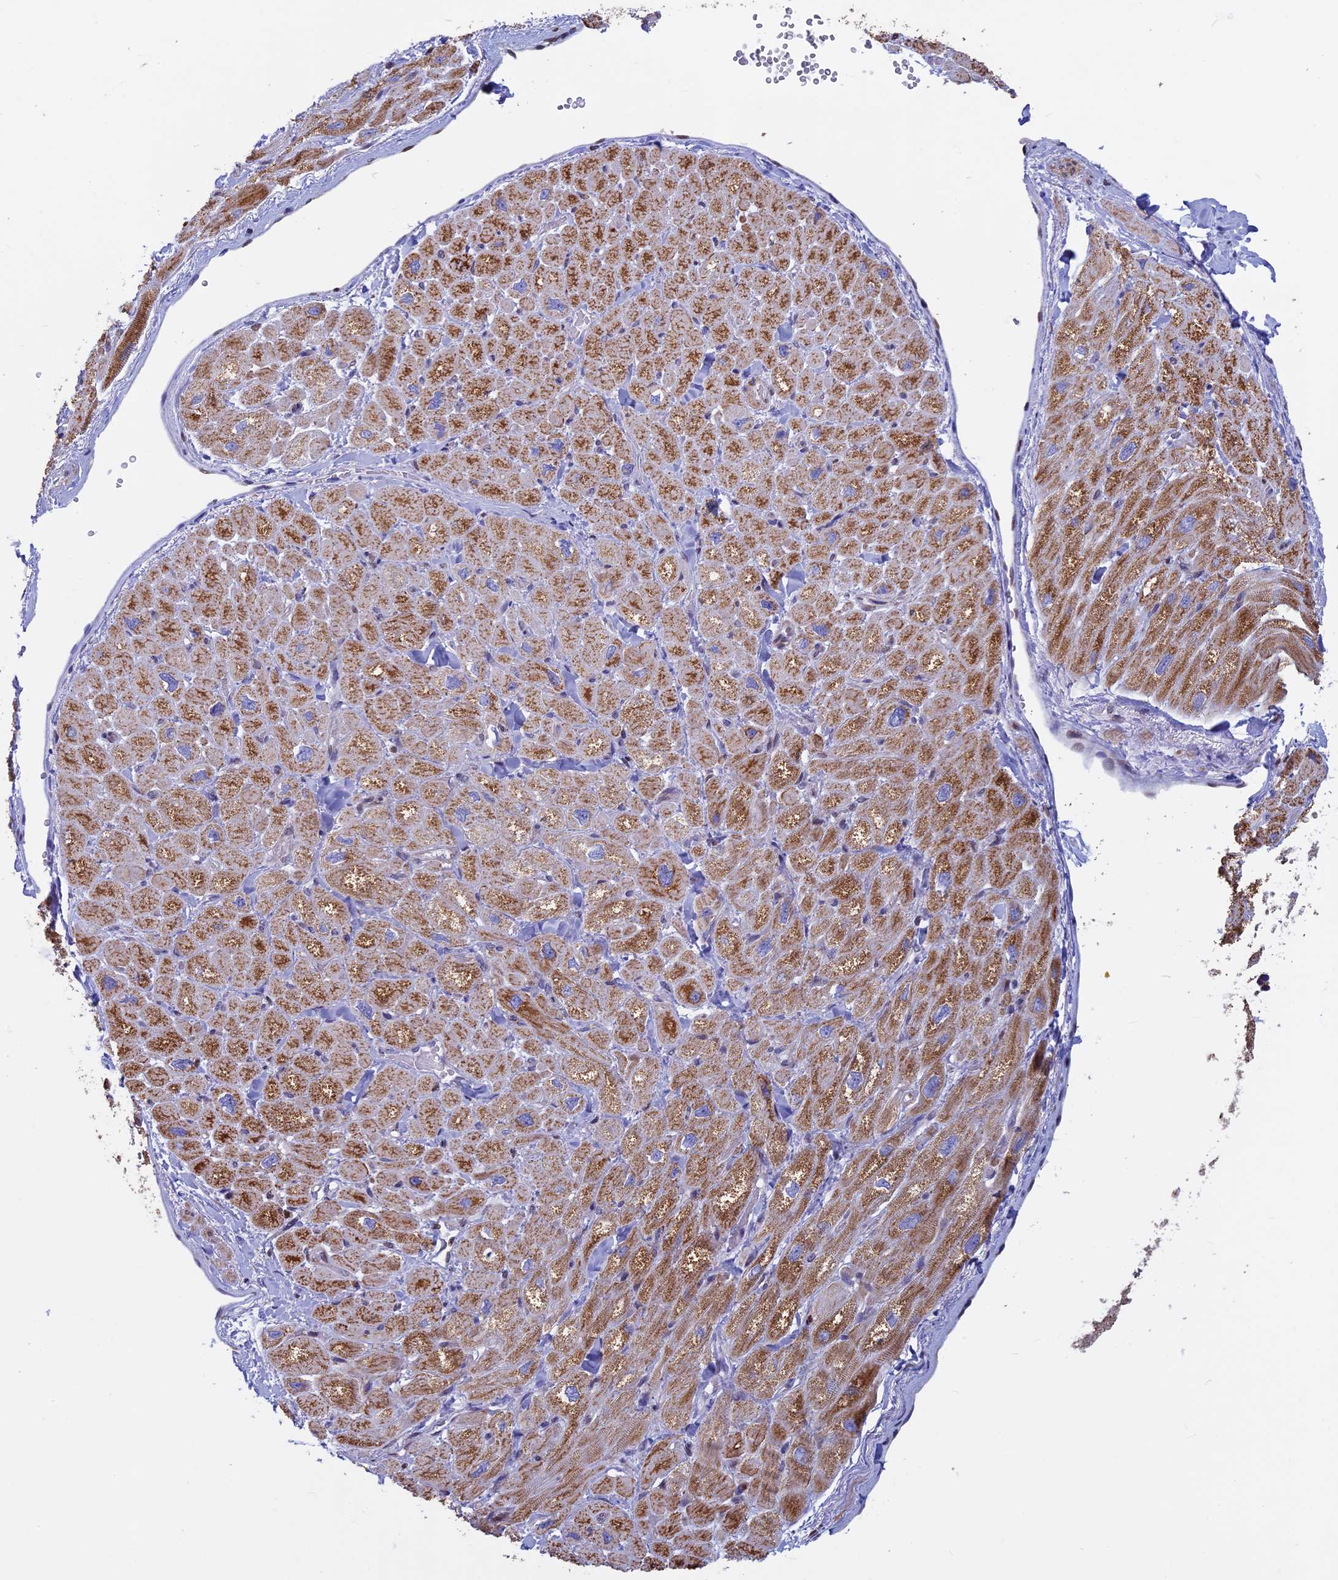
{"staining": {"intensity": "moderate", "quantity": "25%-75%", "location": "cytoplasmic/membranous"}, "tissue": "heart muscle", "cell_type": "Cardiomyocytes", "image_type": "normal", "snomed": [{"axis": "morphology", "description": "Normal tissue, NOS"}, {"axis": "topography", "description": "Heart"}], "caption": "Moderate cytoplasmic/membranous expression for a protein is present in approximately 25%-75% of cardiomyocytes of normal heart muscle using IHC.", "gene": "ACSS1", "patient": {"sex": "male", "age": 65}}